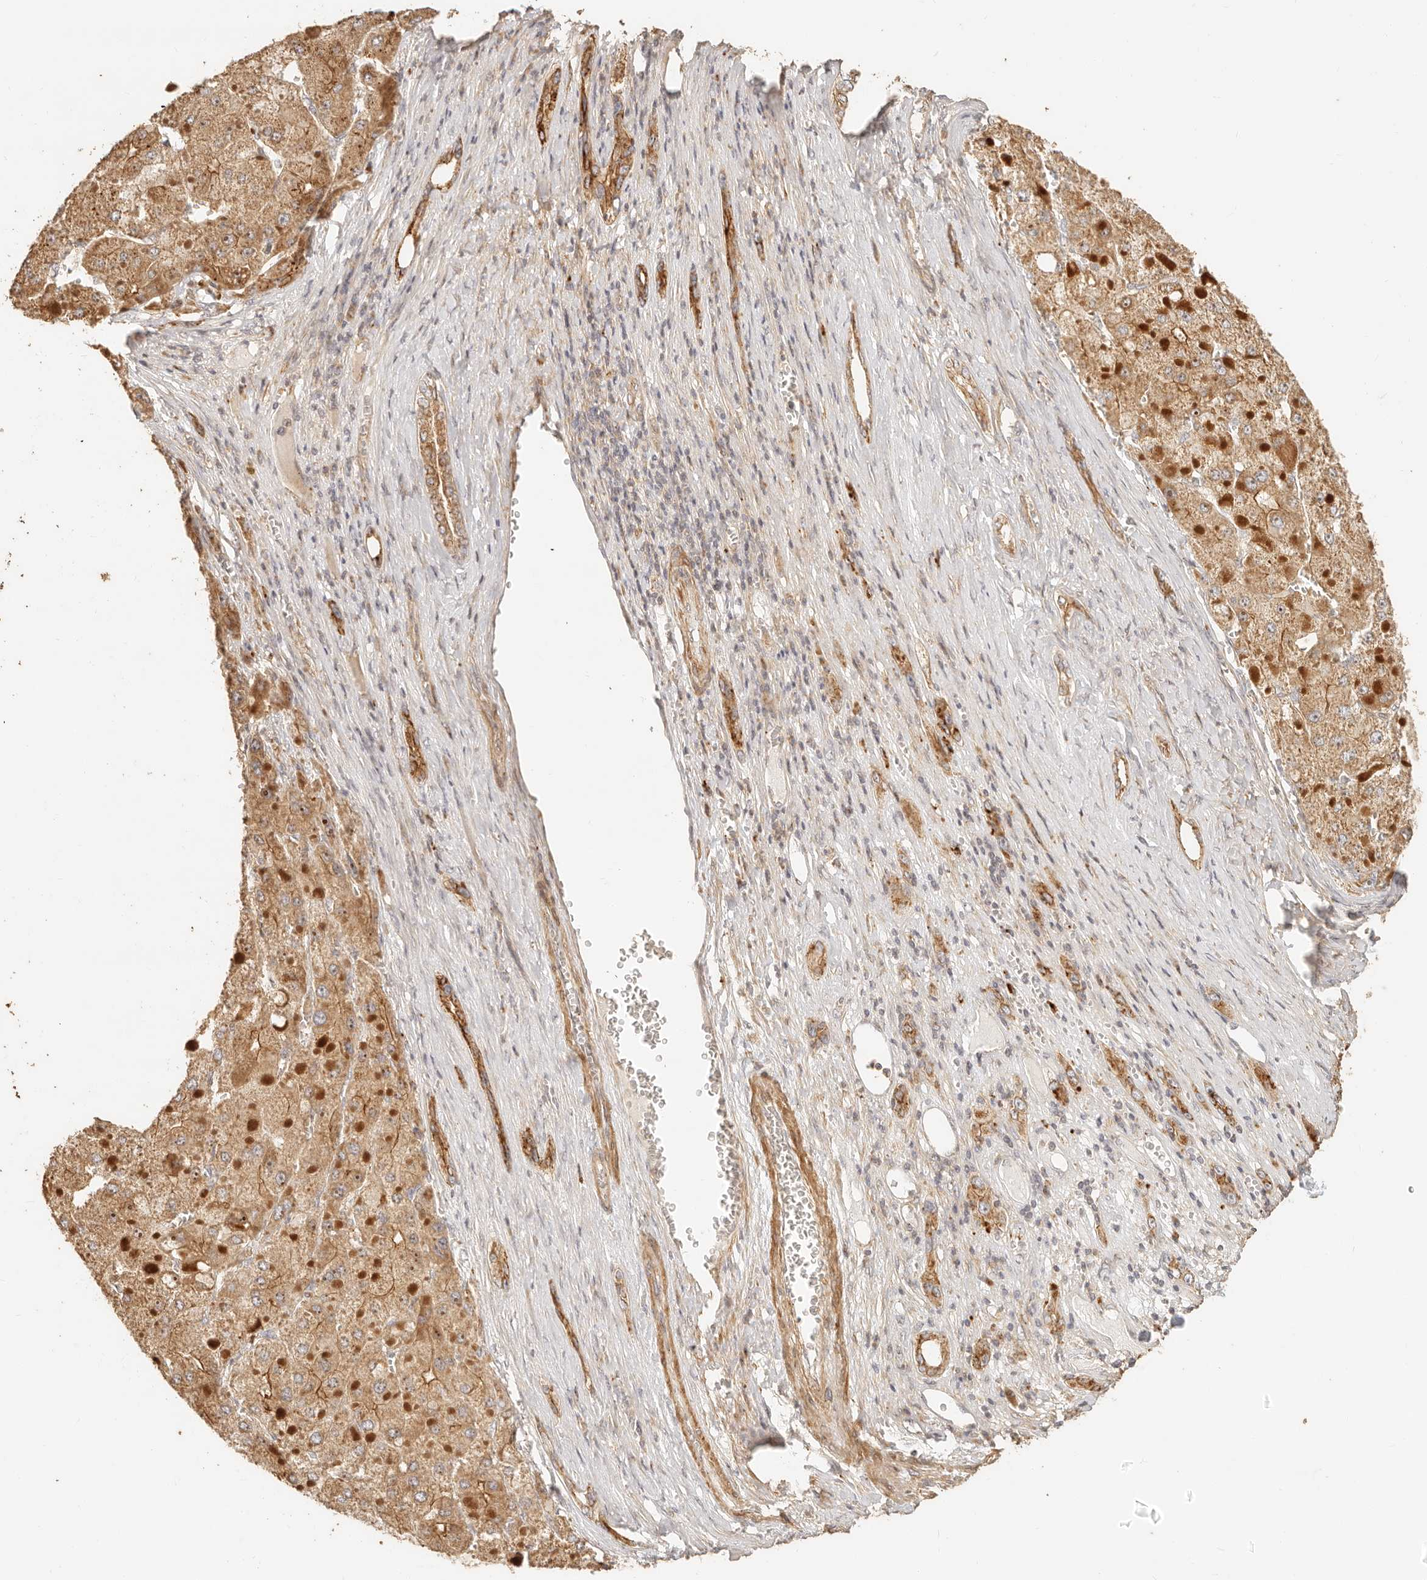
{"staining": {"intensity": "moderate", "quantity": ">75%", "location": "cytoplasmic/membranous,nuclear"}, "tissue": "liver cancer", "cell_type": "Tumor cells", "image_type": "cancer", "snomed": [{"axis": "morphology", "description": "Carcinoma, Hepatocellular, NOS"}, {"axis": "topography", "description": "Liver"}], "caption": "Tumor cells reveal medium levels of moderate cytoplasmic/membranous and nuclear positivity in about >75% of cells in hepatocellular carcinoma (liver). (DAB IHC with brightfield microscopy, high magnification).", "gene": "PTPN22", "patient": {"sex": "female", "age": 73}}